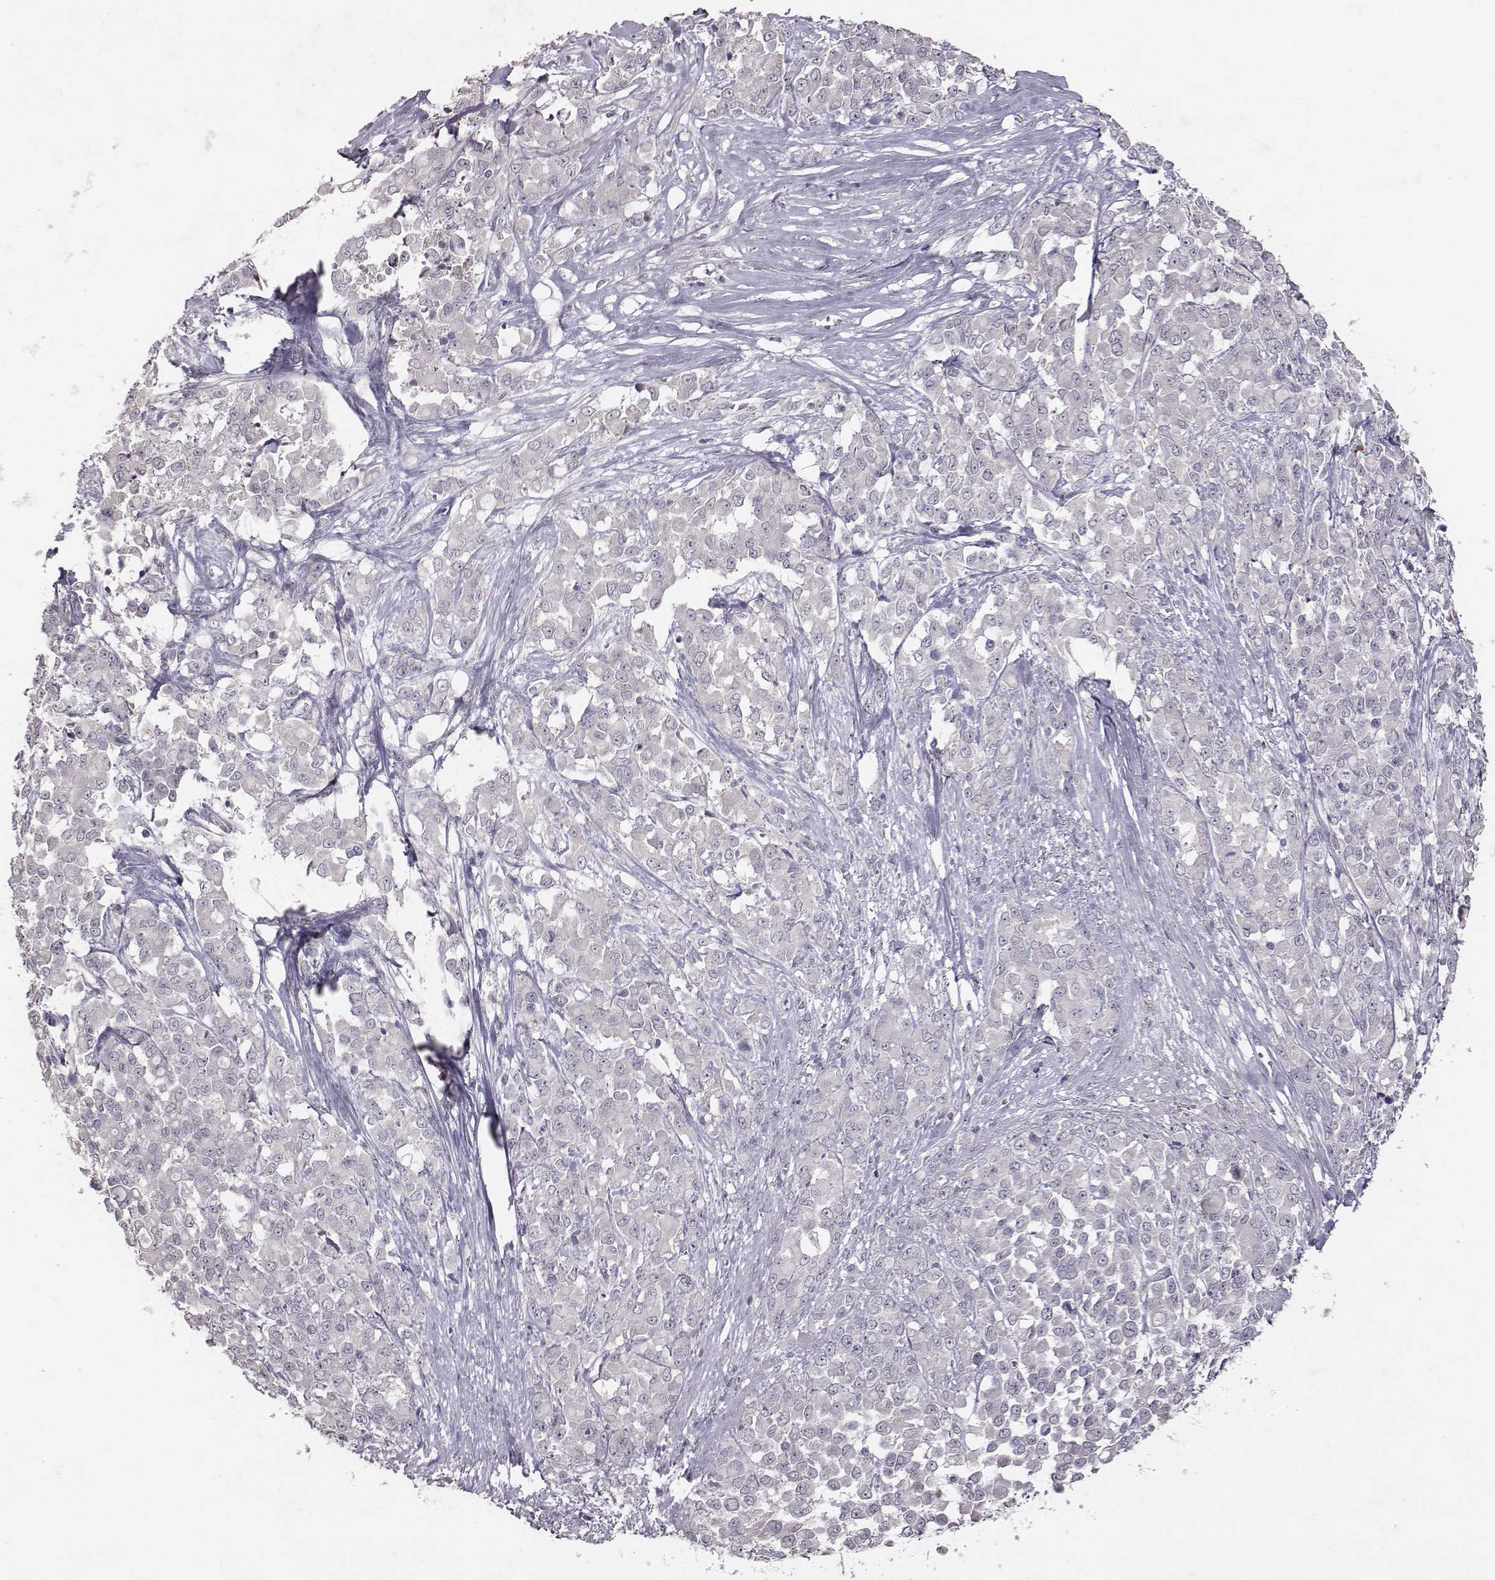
{"staining": {"intensity": "negative", "quantity": "none", "location": "none"}, "tissue": "stomach cancer", "cell_type": "Tumor cells", "image_type": "cancer", "snomed": [{"axis": "morphology", "description": "Adenocarcinoma, NOS"}, {"axis": "topography", "description": "Stomach"}], "caption": "Human stomach adenocarcinoma stained for a protein using immunohistochemistry exhibits no expression in tumor cells.", "gene": "SLC22A6", "patient": {"sex": "female", "age": 76}}